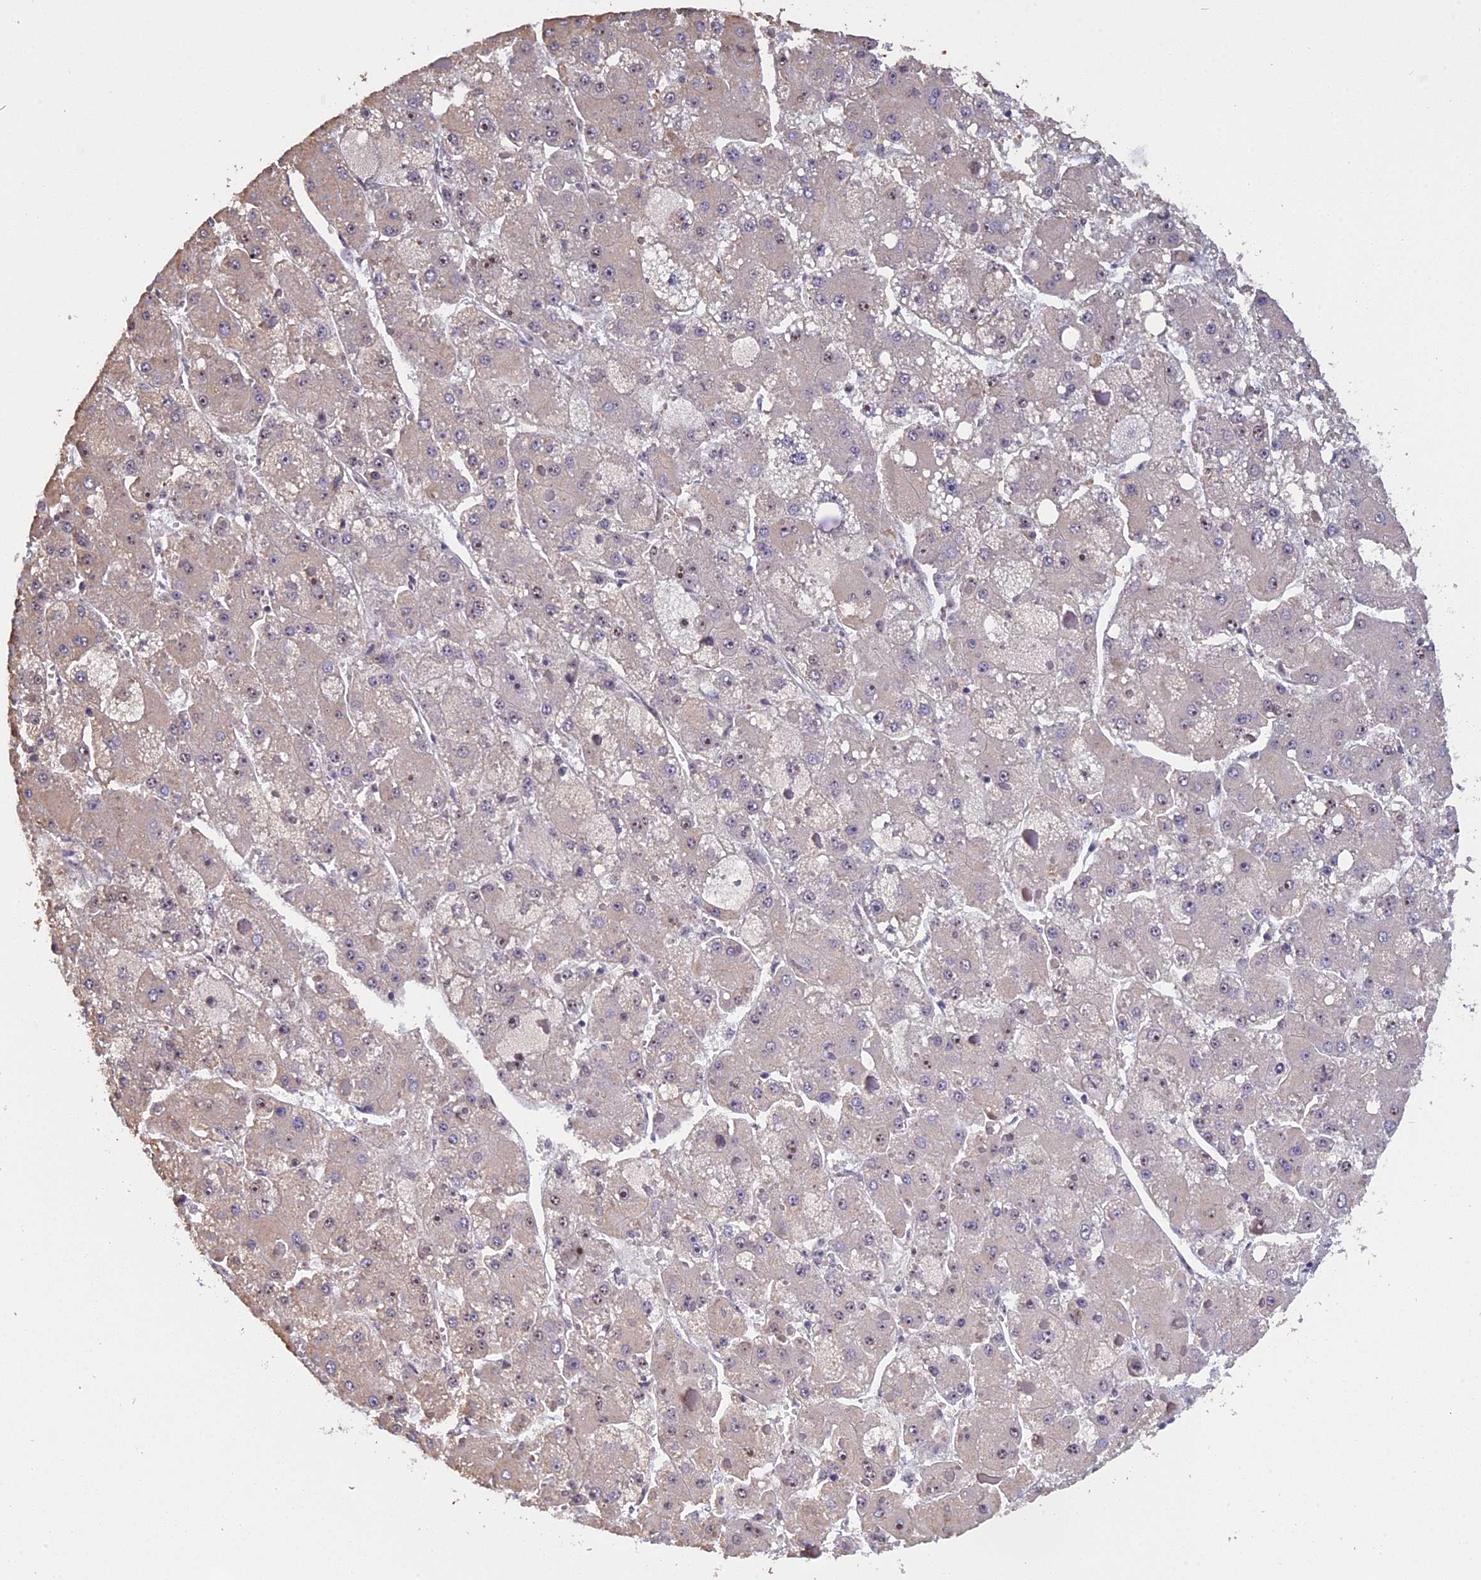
{"staining": {"intensity": "negative", "quantity": "none", "location": "none"}, "tissue": "liver cancer", "cell_type": "Tumor cells", "image_type": "cancer", "snomed": [{"axis": "morphology", "description": "Carcinoma, Hepatocellular, NOS"}, {"axis": "topography", "description": "Liver"}], "caption": "A histopathology image of human liver cancer is negative for staining in tumor cells.", "gene": "MGA", "patient": {"sex": "female", "age": 73}}